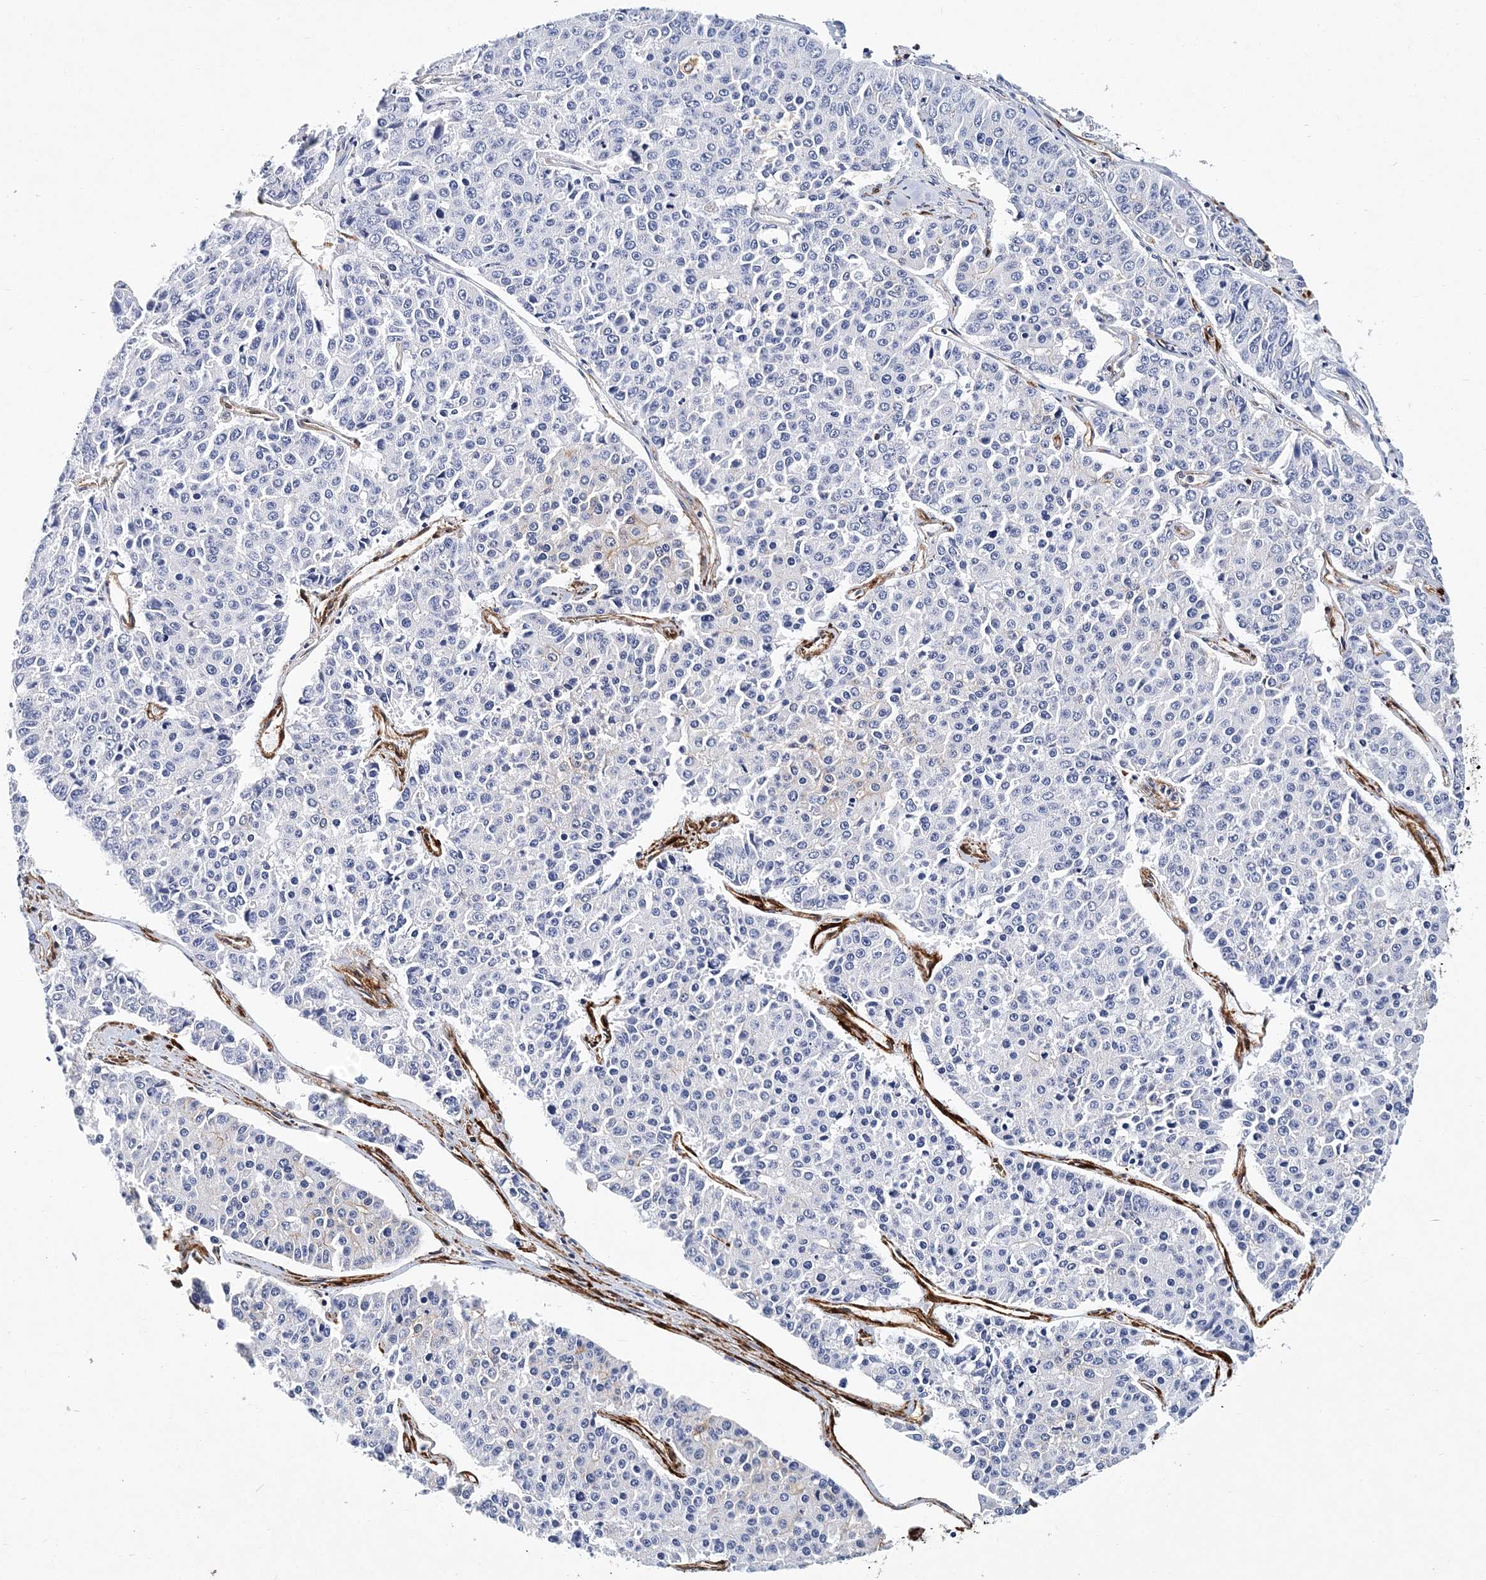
{"staining": {"intensity": "negative", "quantity": "none", "location": "none"}, "tissue": "pancreatic cancer", "cell_type": "Tumor cells", "image_type": "cancer", "snomed": [{"axis": "morphology", "description": "Adenocarcinoma, NOS"}, {"axis": "topography", "description": "Pancreas"}], "caption": "Tumor cells show no significant expression in pancreatic adenocarcinoma.", "gene": "ITGA2B", "patient": {"sex": "male", "age": 50}}